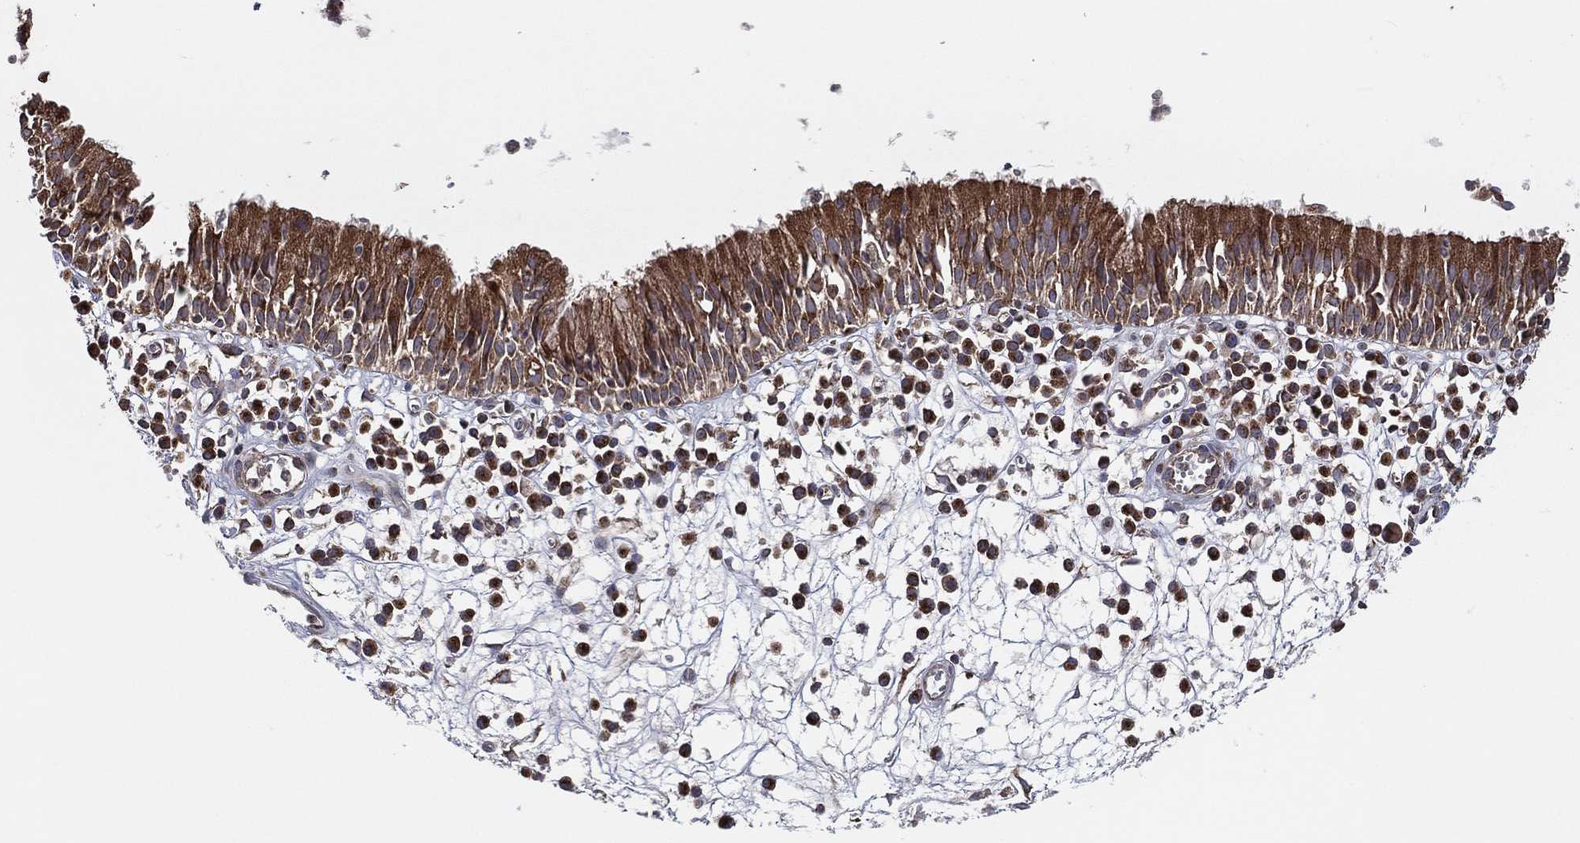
{"staining": {"intensity": "strong", "quantity": ">75%", "location": "cytoplasmic/membranous"}, "tissue": "nasopharynx", "cell_type": "Respiratory epithelial cells", "image_type": "normal", "snomed": [{"axis": "morphology", "description": "Normal tissue, NOS"}, {"axis": "topography", "description": "Nasopharynx"}], "caption": "The micrograph displays immunohistochemical staining of normal nasopharynx. There is strong cytoplasmic/membranous positivity is appreciated in about >75% of respiratory epithelial cells.", "gene": "EIF2B5", "patient": {"sex": "female", "age": 77}}